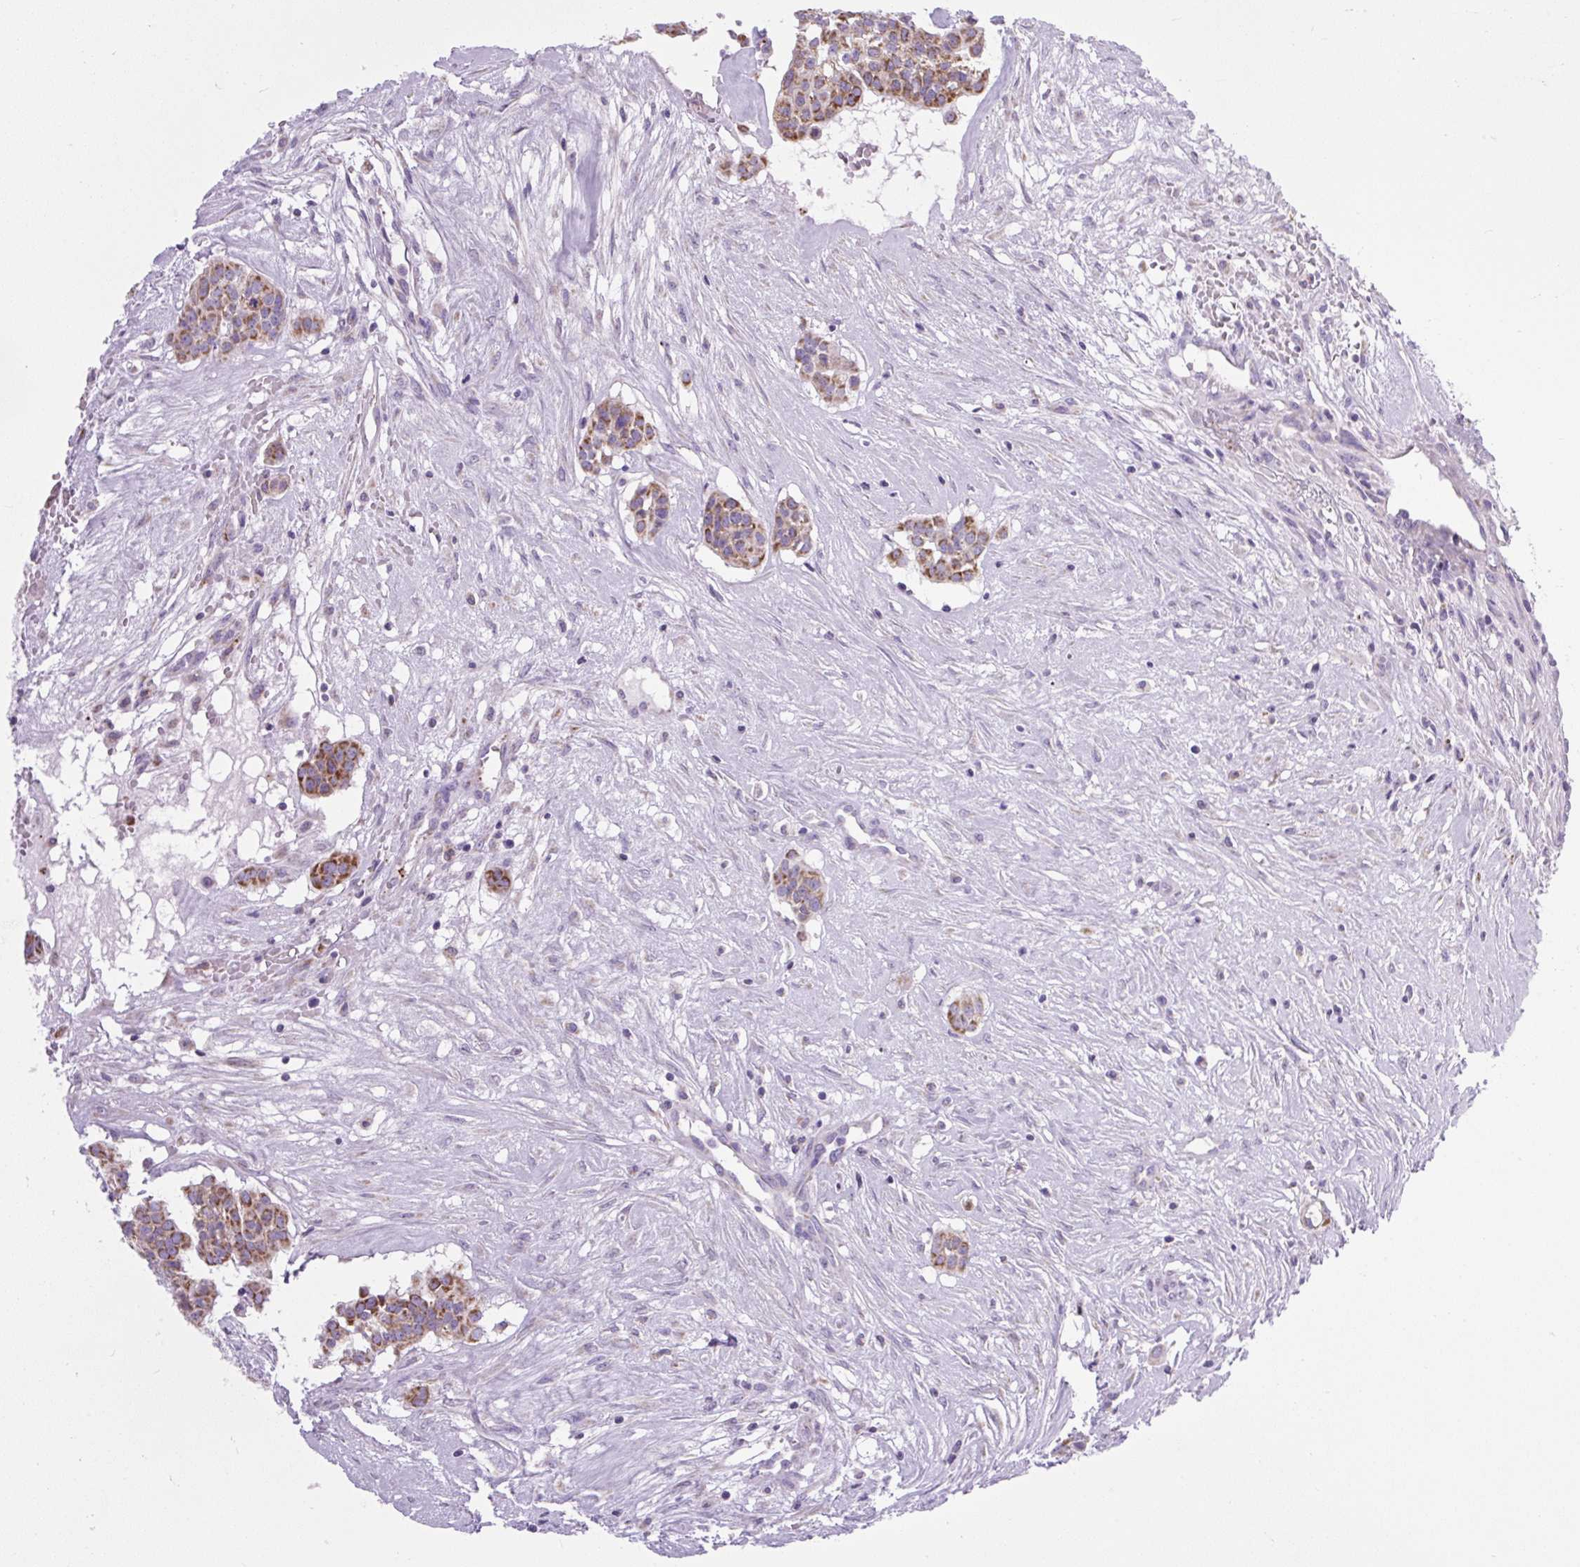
{"staining": {"intensity": "moderate", "quantity": ">75%", "location": "cytoplasmic/membranous"}, "tissue": "head and neck cancer", "cell_type": "Tumor cells", "image_type": "cancer", "snomed": [{"axis": "morphology", "description": "Adenocarcinoma, NOS"}, {"axis": "topography", "description": "Head-Neck"}], "caption": "Head and neck cancer stained with a brown dye exhibits moderate cytoplasmic/membranous positive positivity in about >75% of tumor cells.", "gene": "RNASE10", "patient": {"sex": "male", "age": 81}}